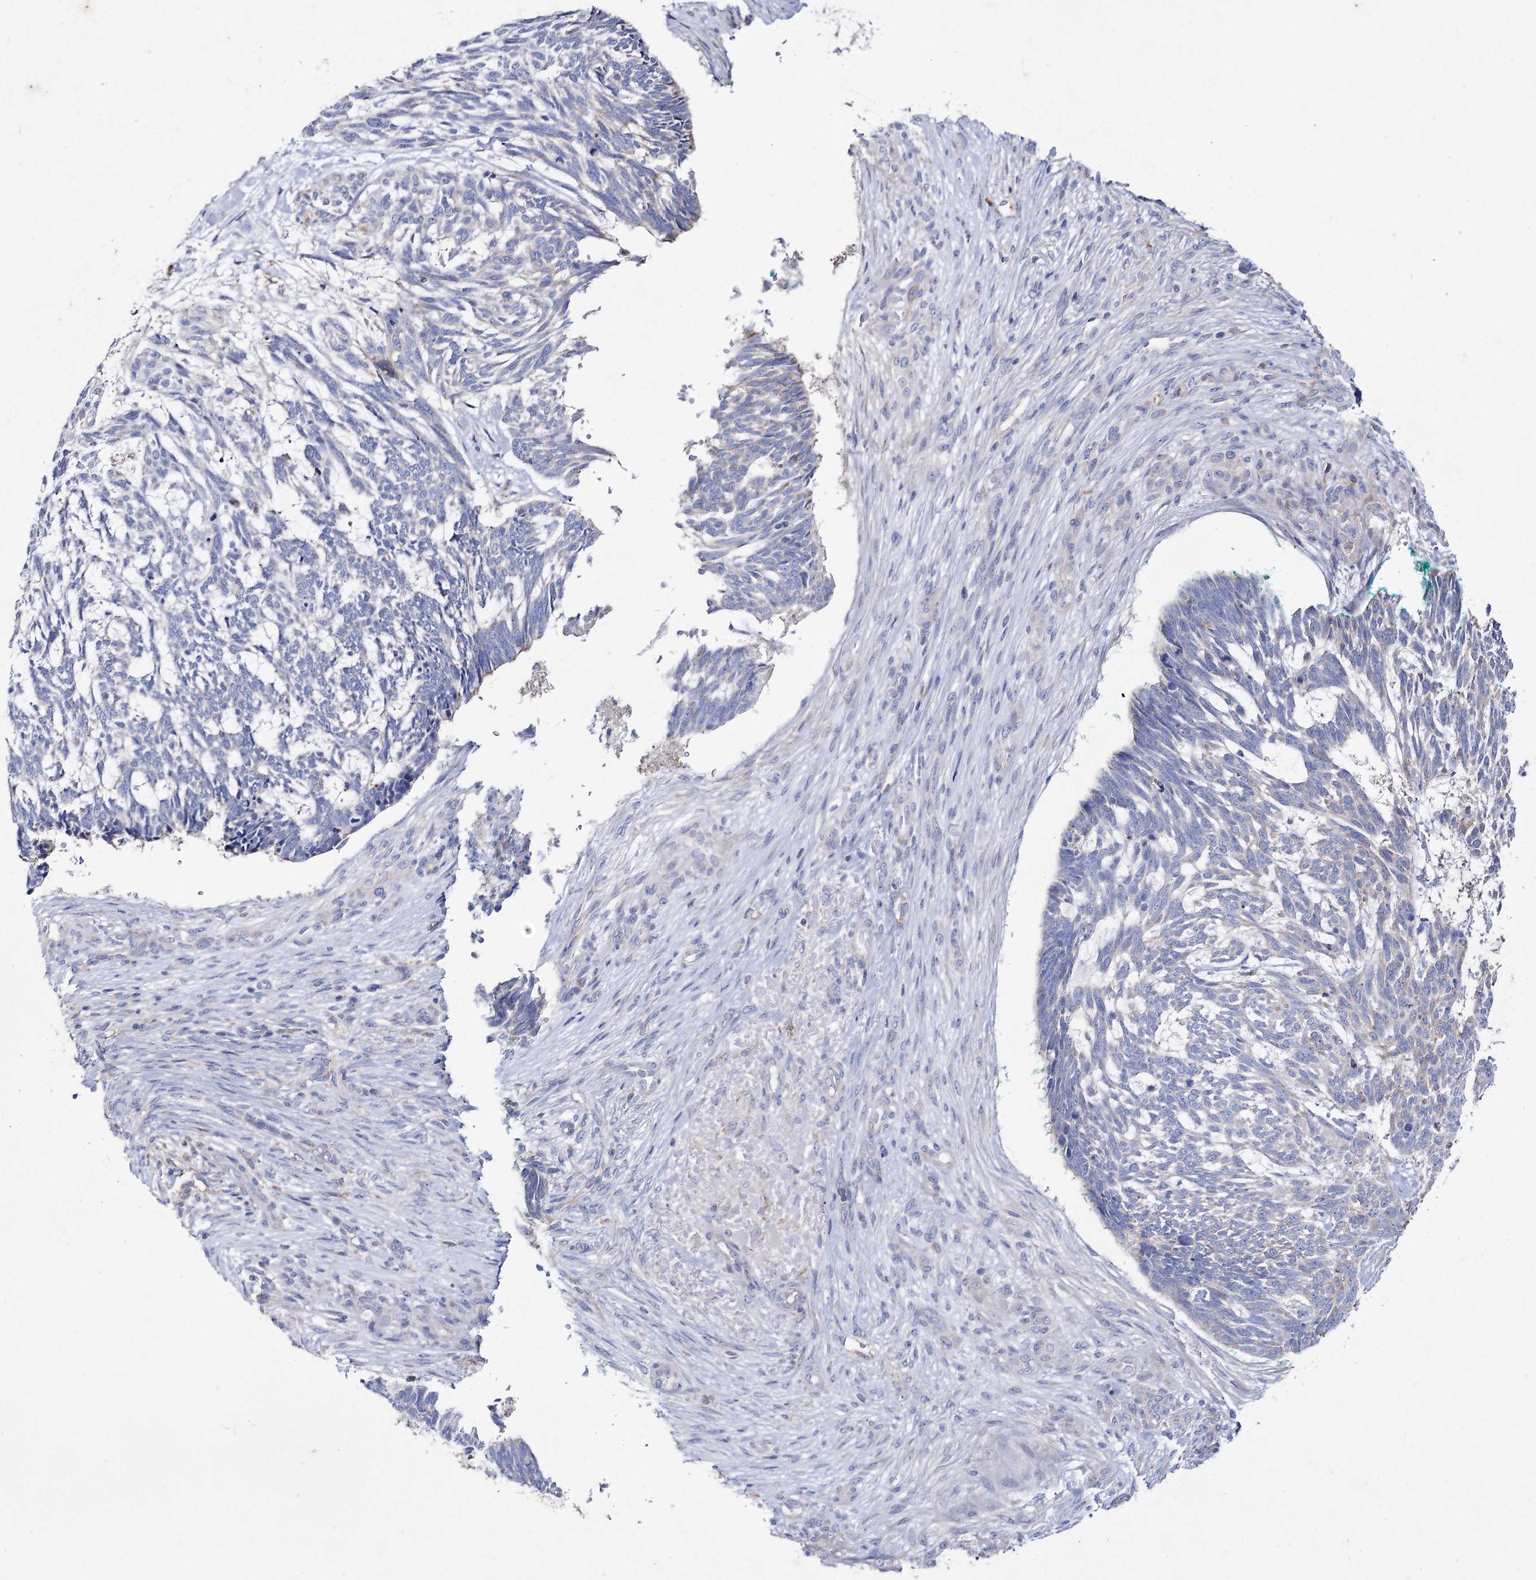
{"staining": {"intensity": "negative", "quantity": "none", "location": "none"}, "tissue": "skin cancer", "cell_type": "Tumor cells", "image_type": "cancer", "snomed": [{"axis": "morphology", "description": "Basal cell carcinoma"}, {"axis": "topography", "description": "Skin"}], "caption": "Tumor cells are negative for brown protein staining in basal cell carcinoma (skin).", "gene": "NAGLU", "patient": {"sex": "male", "age": 88}}